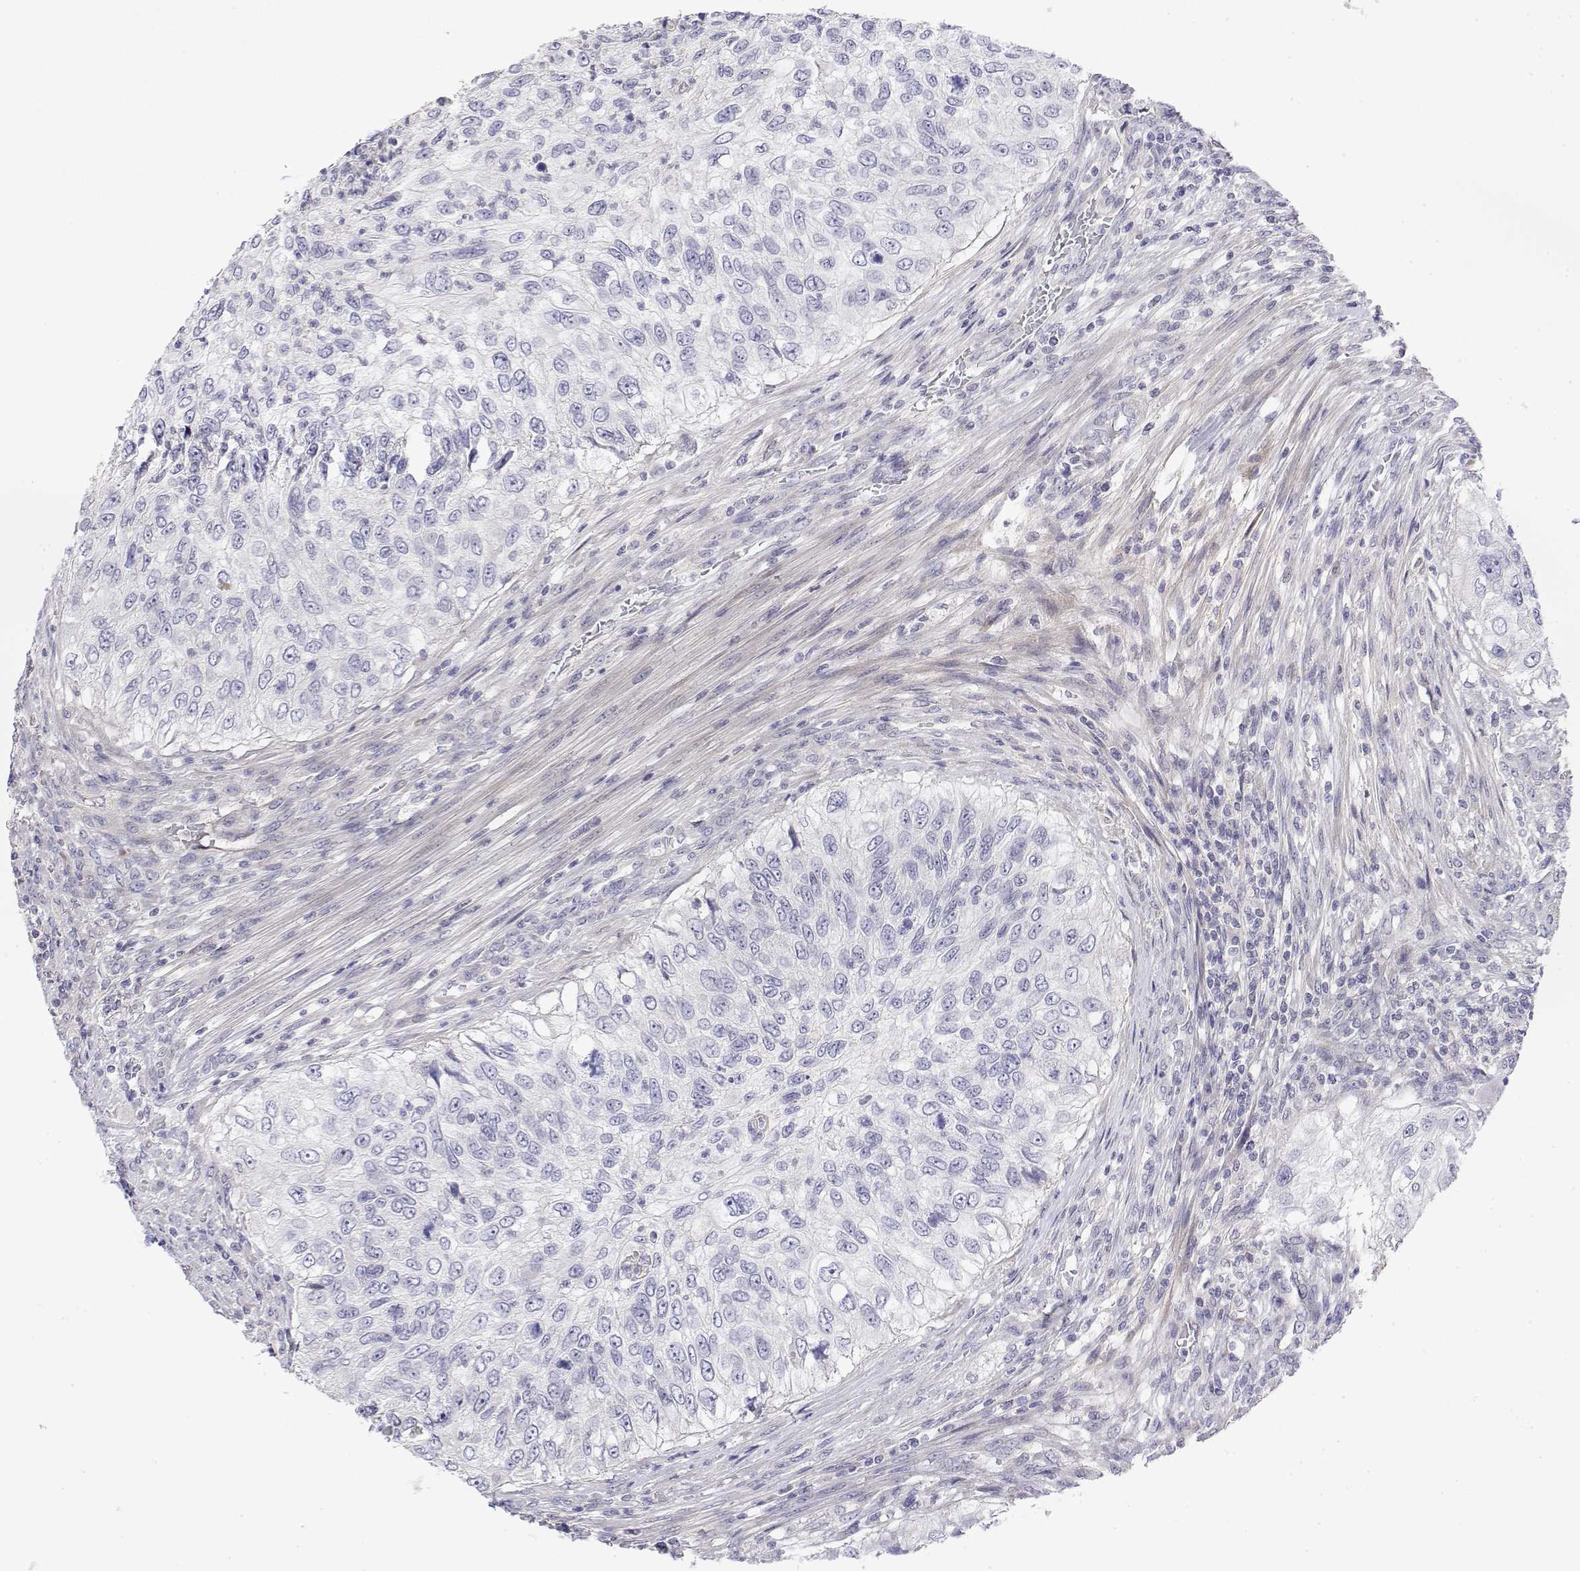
{"staining": {"intensity": "negative", "quantity": "none", "location": "none"}, "tissue": "urothelial cancer", "cell_type": "Tumor cells", "image_type": "cancer", "snomed": [{"axis": "morphology", "description": "Urothelial carcinoma, High grade"}, {"axis": "topography", "description": "Urinary bladder"}], "caption": "IHC histopathology image of neoplastic tissue: urothelial cancer stained with DAB shows no significant protein staining in tumor cells.", "gene": "GGACT", "patient": {"sex": "female", "age": 60}}